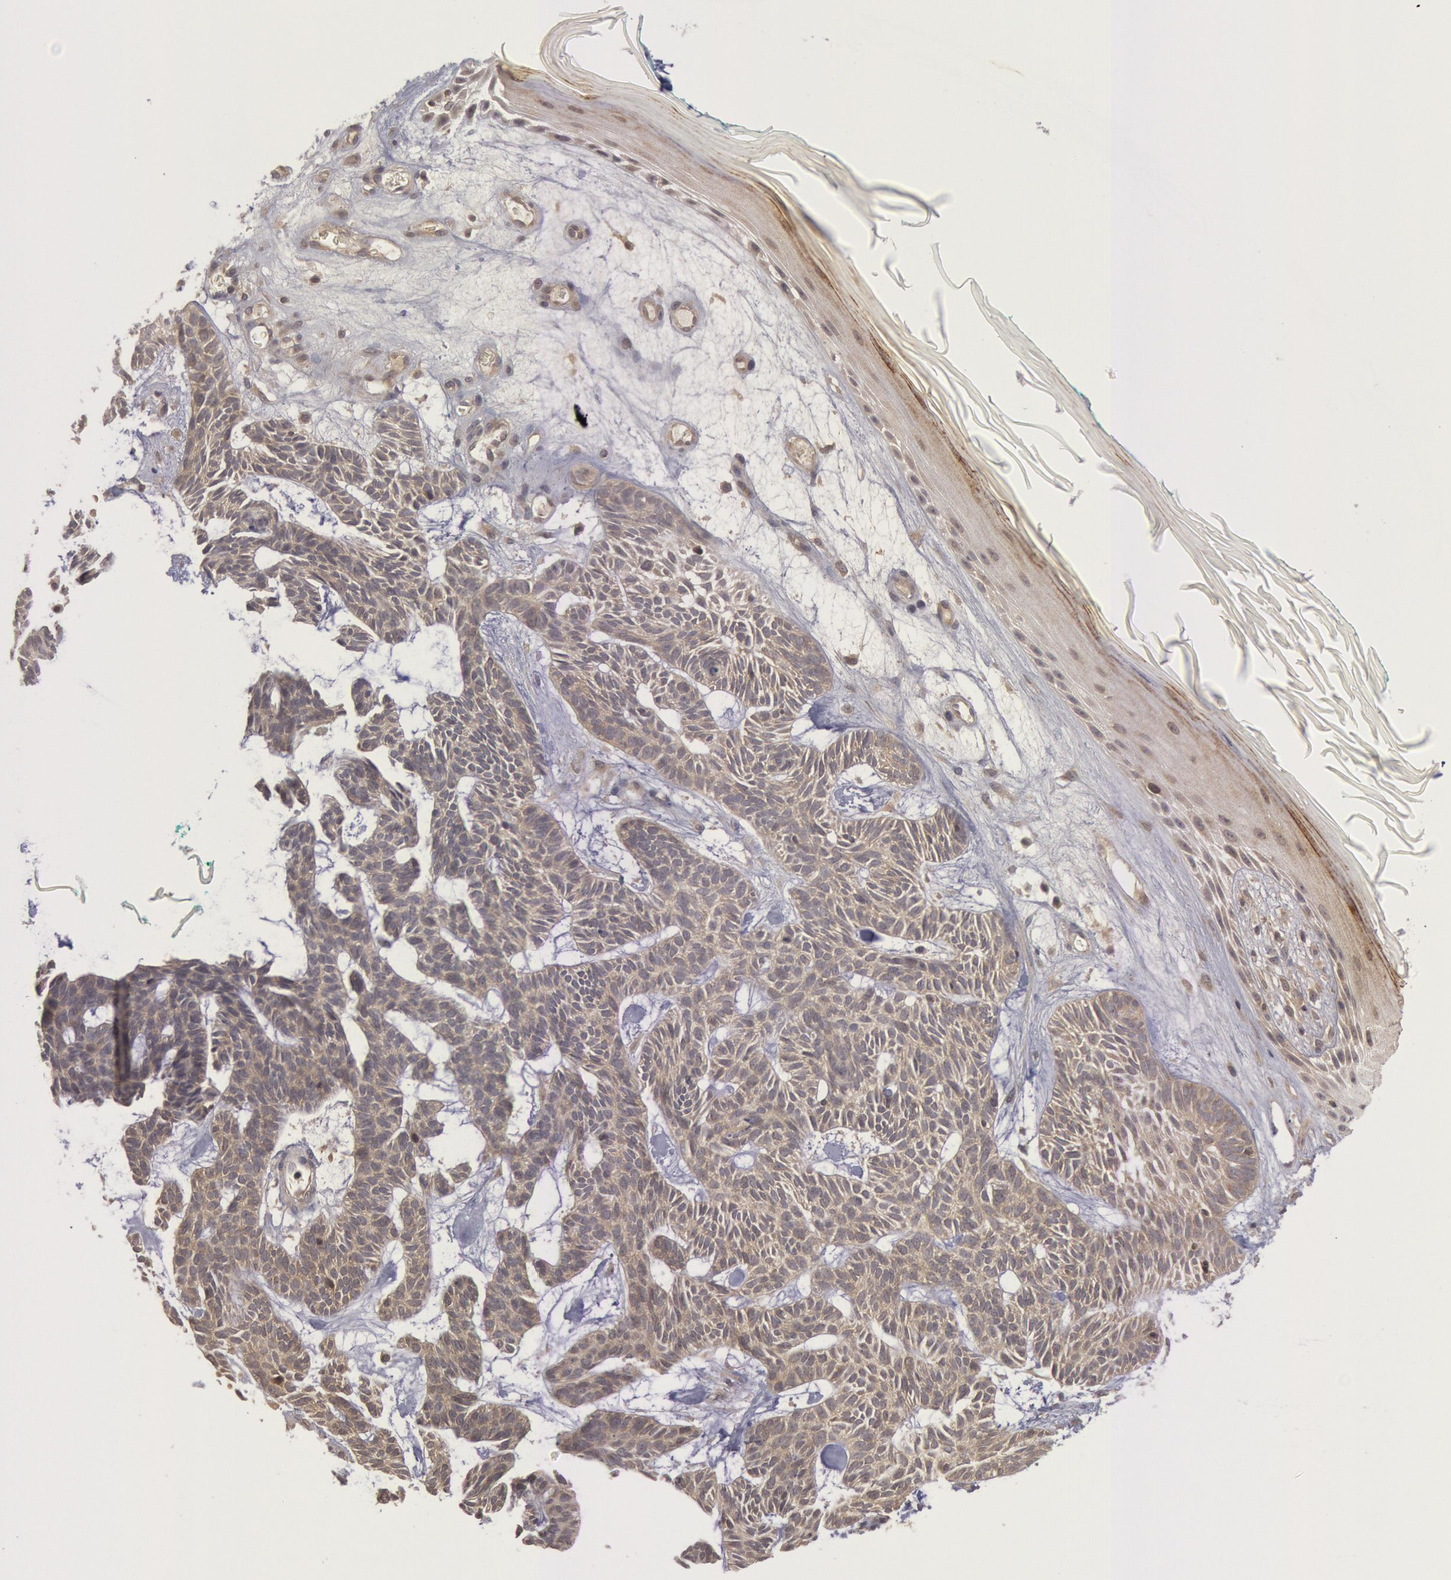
{"staining": {"intensity": "weak", "quantity": ">75%", "location": "cytoplasmic/membranous"}, "tissue": "skin cancer", "cell_type": "Tumor cells", "image_type": "cancer", "snomed": [{"axis": "morphology", "description": "Basal cell carcinoma"}, {"axis": "topography", "description": "Skin"}], "caption": "IHC micrograph of skin cancer stained for a protein (brown), which reveals low levels of weak cytoplasmic/membranous positivity in approximately >75% of tumor cells.", "gene": "BRAF", "patient": {"sex": "male", "age": 75}}